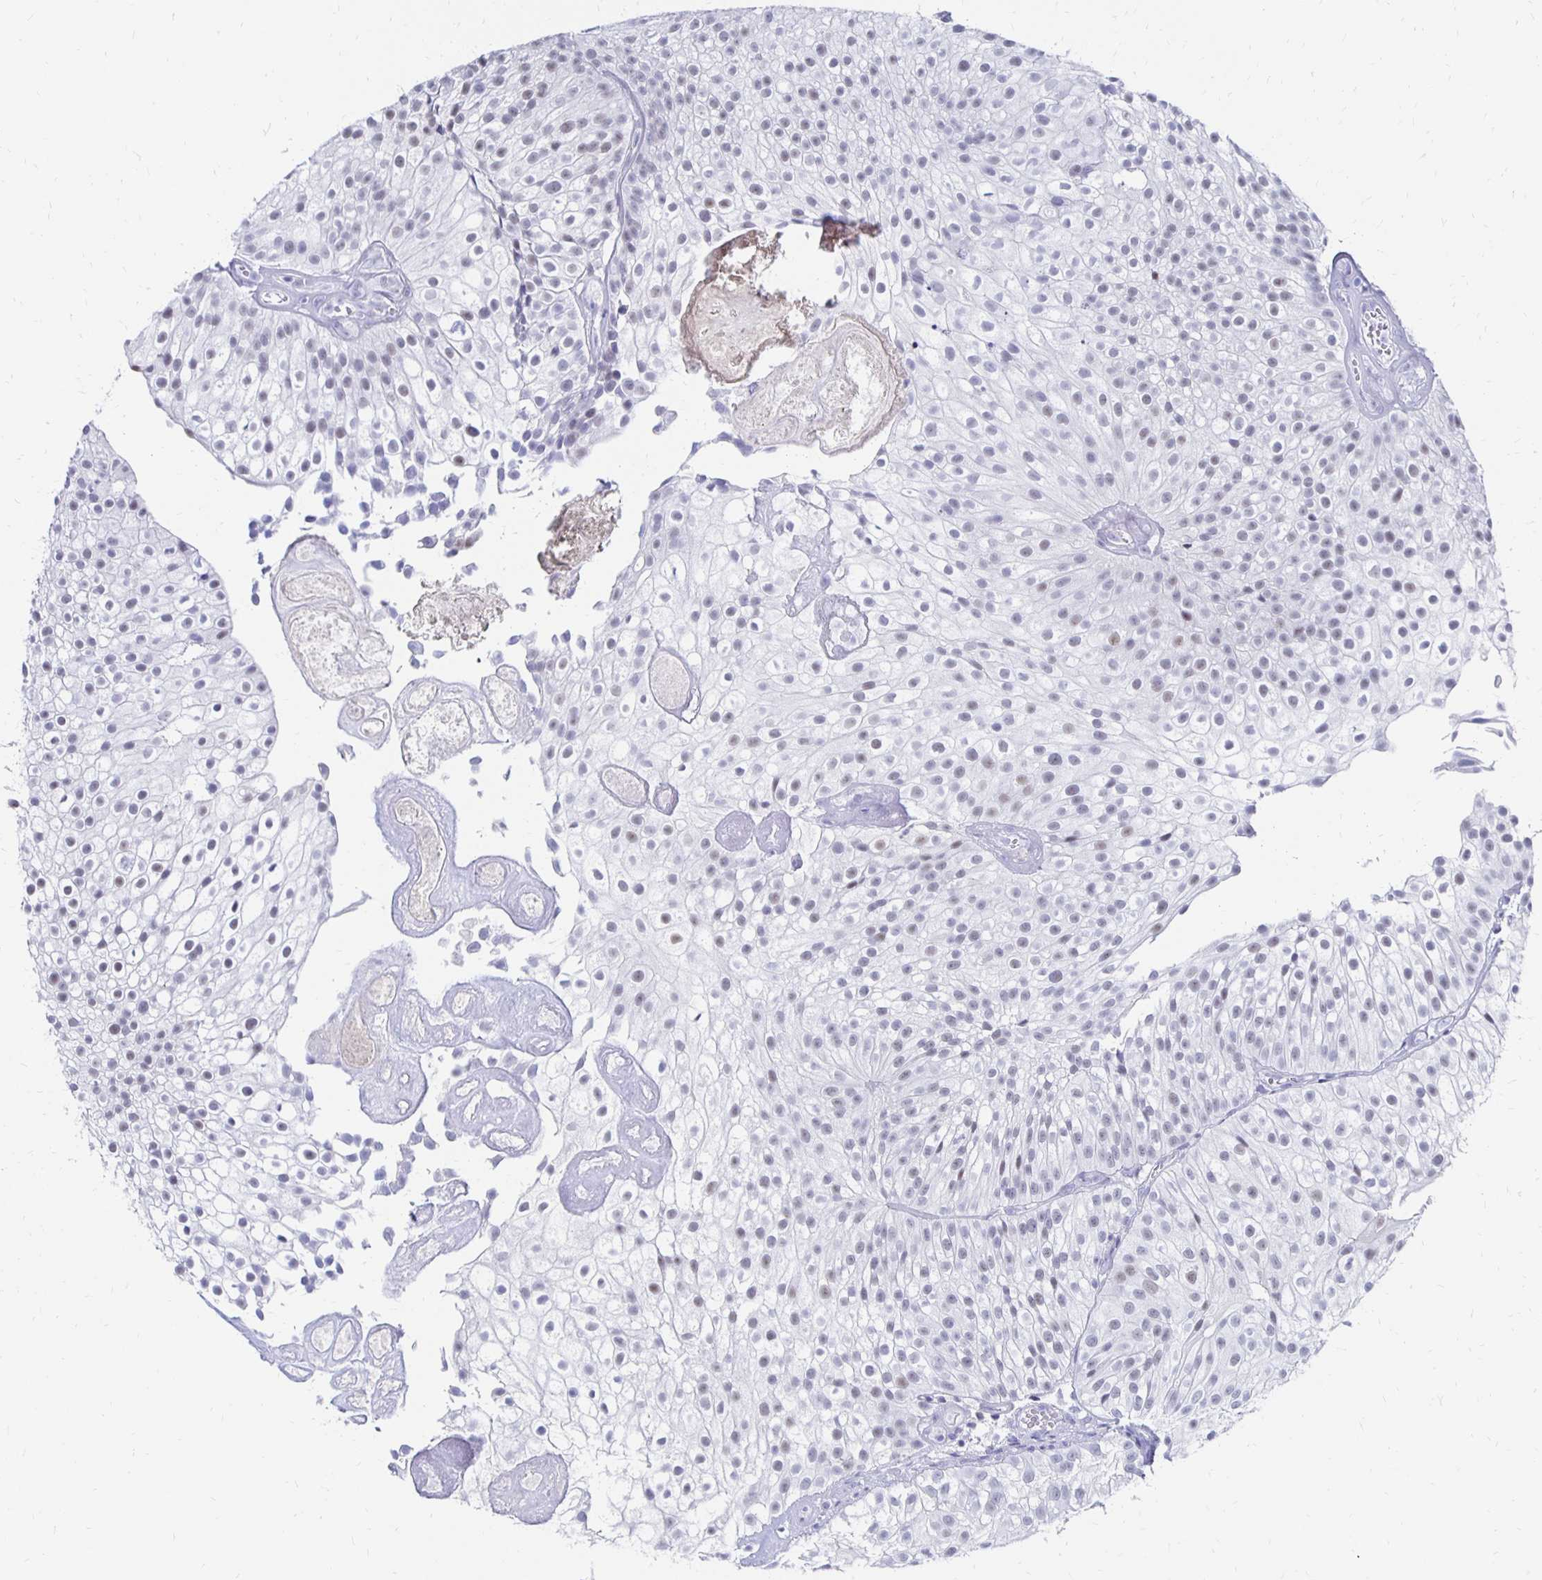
{"staining": {"intensity": "weak", "quantity": "<25%", "location": "nuclear"}, "tissue": "urothelial cancer", "cell_type": "Tumor cells", "image_type": "cancer", "snomed": [{"axis": "morphology", "description": "Urothelial carcinoma, Low grade"}, {"axis": "topography", "description": "Urinary bladder"}], "caption": "This is an IHC image of human low-grade urothelial carcinoma. There is no positivity in tumor cells.", "gene": "SYT2", "patient": {"sex": "male", "age": 70}}